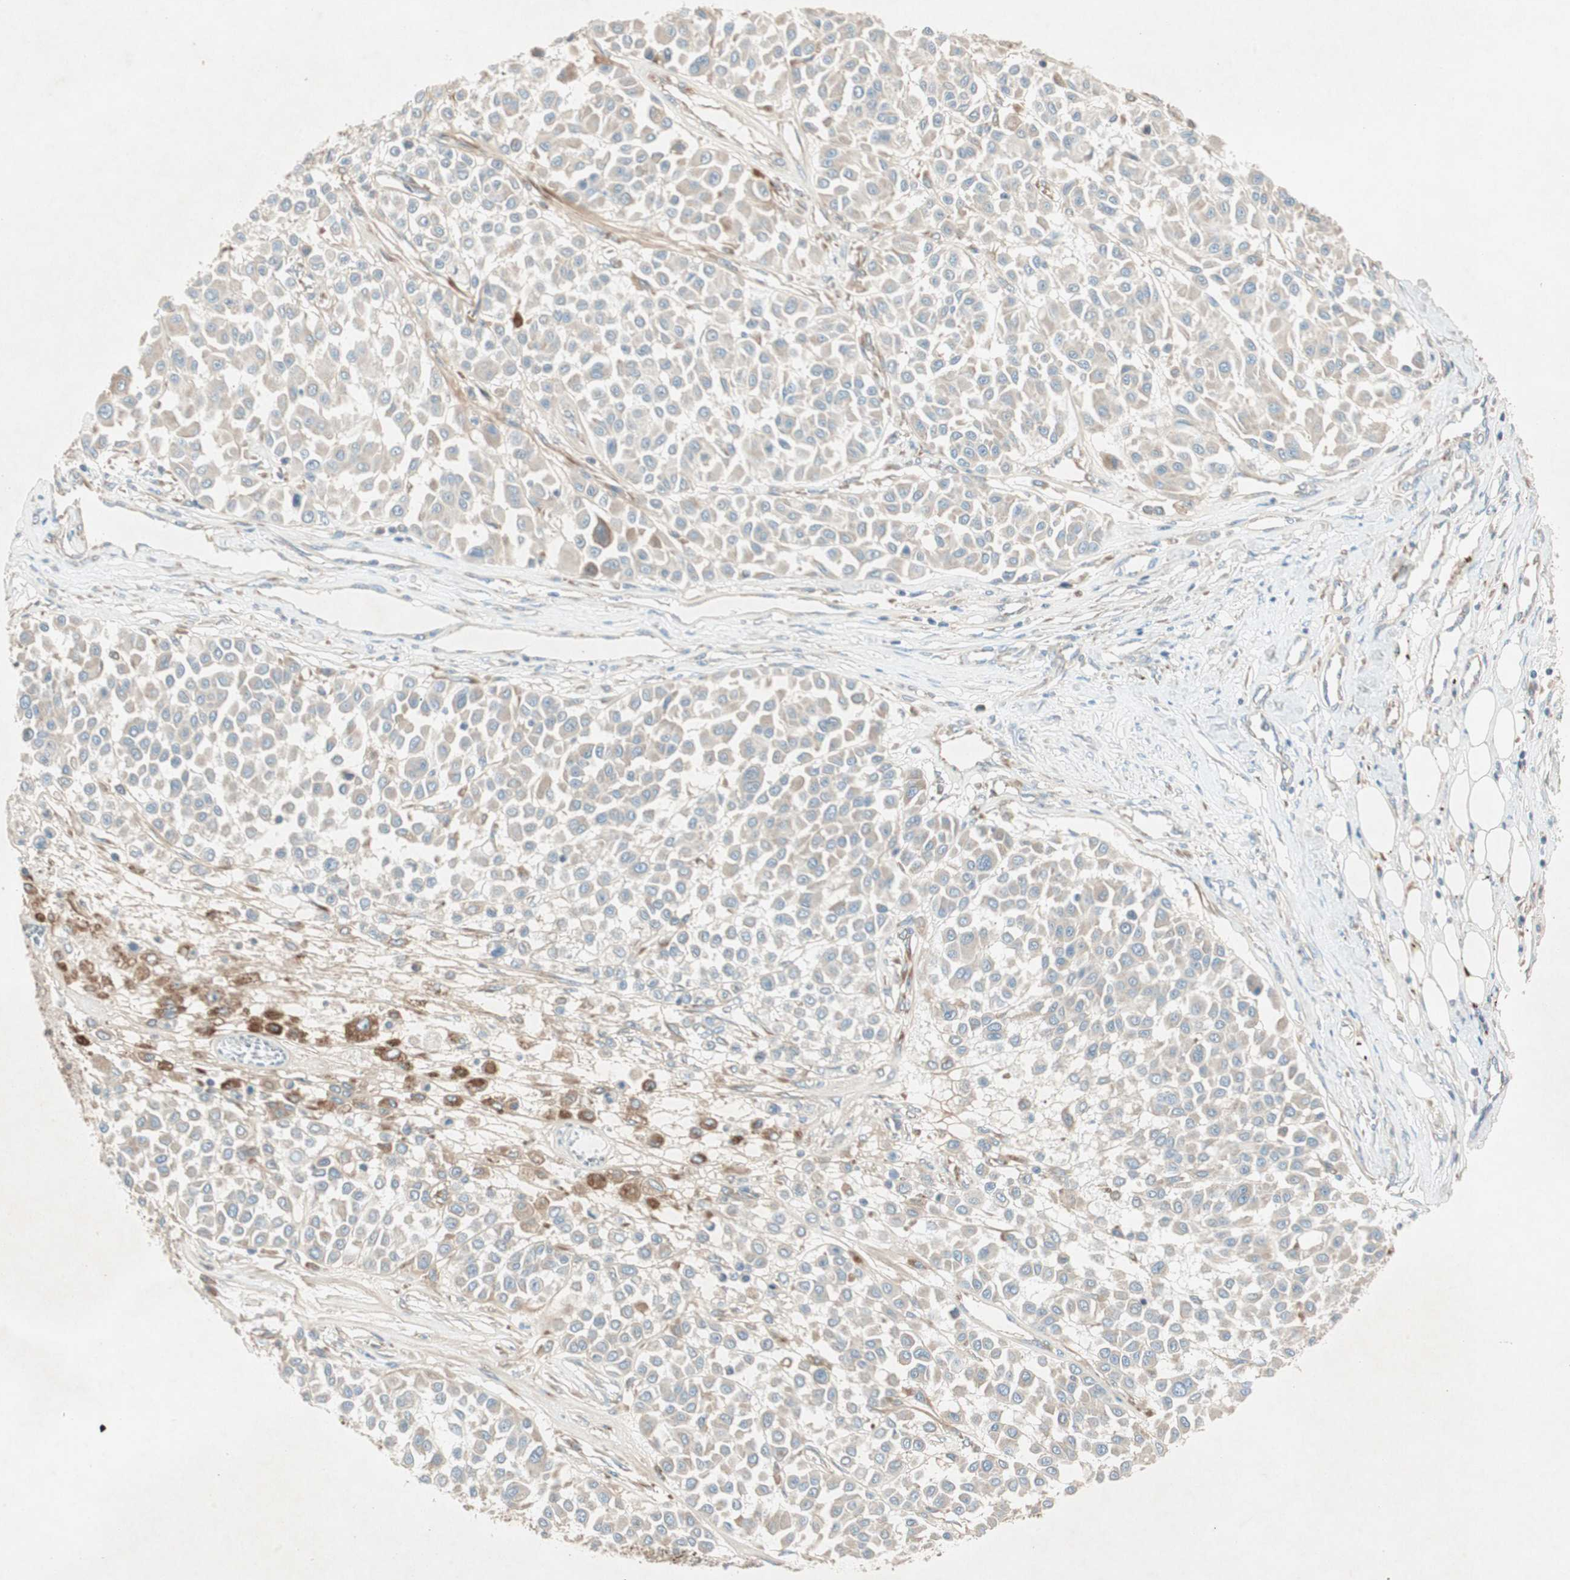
{"staining": {"intensity": "weak", "quantity": ">75%", "location": "cytoplasmic/membranous"}, "tissue": "melanoma", "cell_type": "Tumor cells", "image_type": "cancer", "snomed": [{"axis": "morphology", "description": "Malignant melanoma, Metastatic site"}, {"axis": "topography", "description": "Soft tissue"}], "caption": "Malignant melanoma (metastatic site) was stained to show a protein in brown. There is low levels of weak cytoplasmic/membranous staining in approximately >75% of tumor cells.", "gene": "RPL23", "patient": {"sex": "male", "age": 41}}